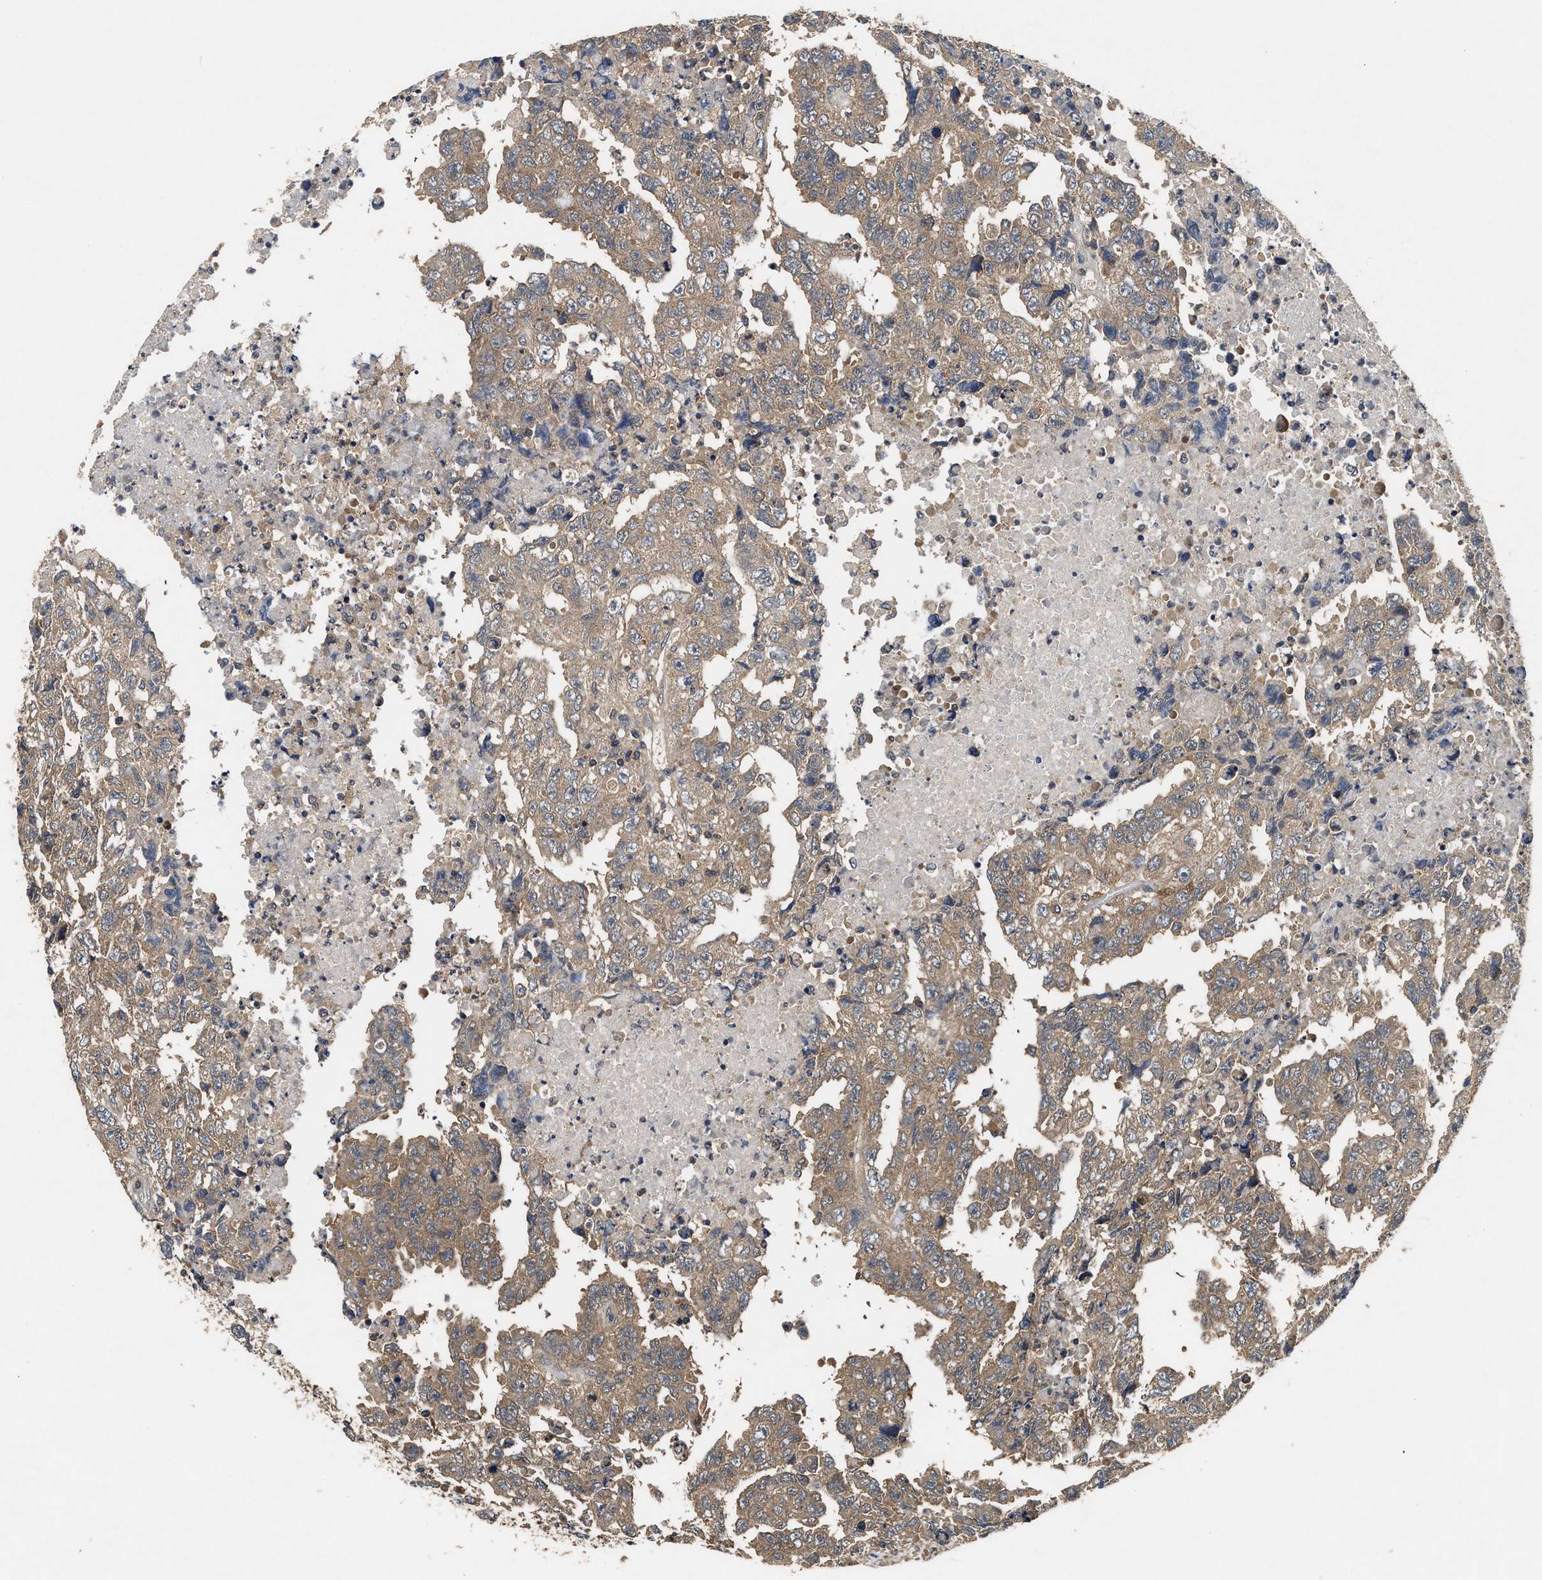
{"staining": {"intensity": "weak", "quantity": ">75%", "location": "cytoplasmic/membranous"}, "tissue": "testis cancer", "cell_type": "Tumor cells", "image_type": "cancer", "snomed": [{"axis": "morphology", "description": "Necrosis, NOS"}, {"axis": "morphology", "description": "Carcinoma, Embryonal, NOS"}, {"axis": "topography", "description": "Testis"}], "caption": "Tumor cells demonstrate low levels of weak cytoplasmic/membranous staining in about >75% of cells in human testis embryonal carcinoma. (IHC, brightfield microscopy, high magnification).", "gene": "PDAP1", "patient": {"sex": "male", "age": 19}}